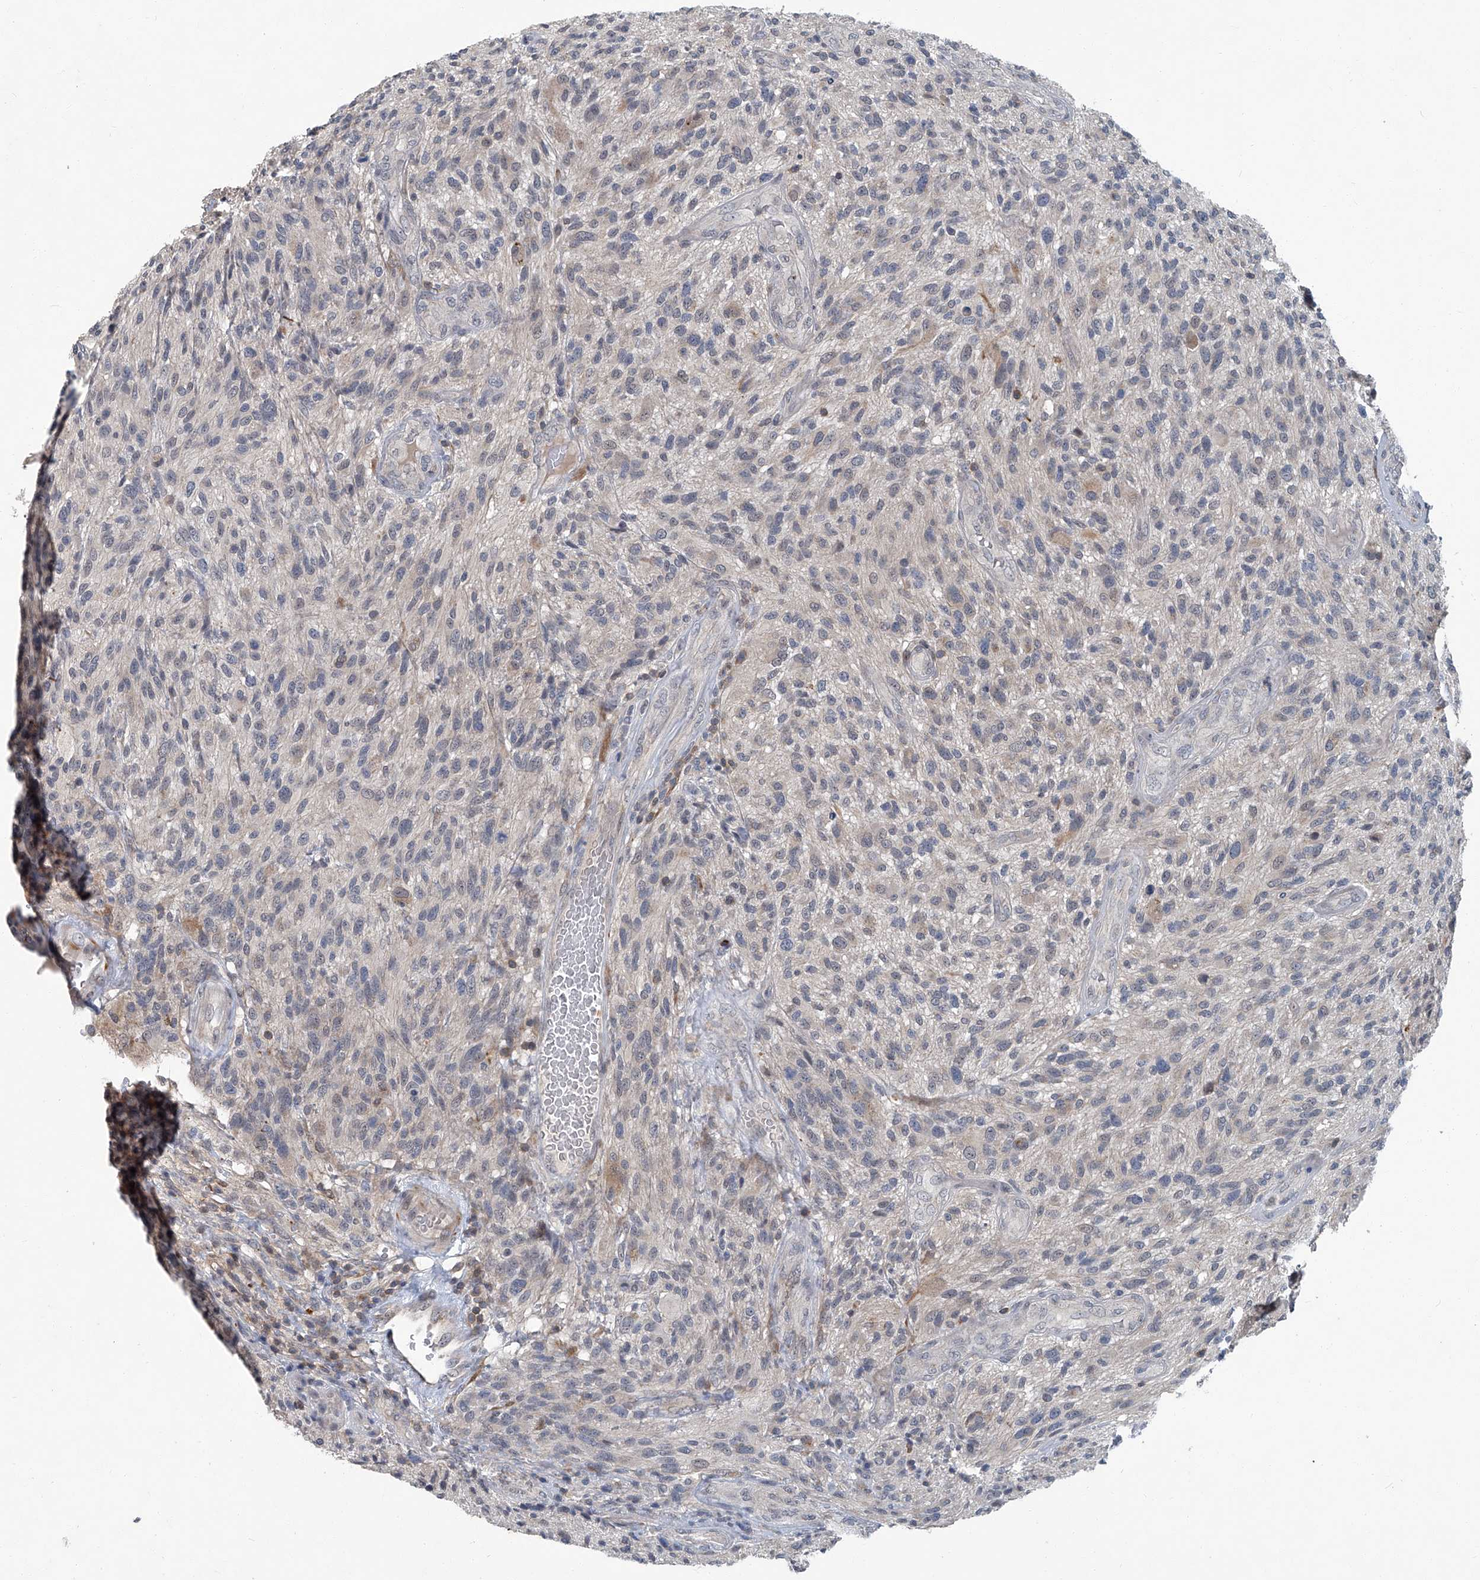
{"staining": {"intensity": "negative", "quantity": "none", "location": "none"}, "tissue": "glioma", "cell_type": "Tumor cells", "image_type": "cancer", "snomed": [{"axis": "morphology", "description": "Glioma, malignant, High grade"}, {"axis": "topography", "description": "Brain"}], "caption": "Photomicrograph shows no significant protein expression in tumor cells of malignant glioma (high-grade).", "gene": "AKNAD1", "patient": {"sex": "male", "age": 47}}